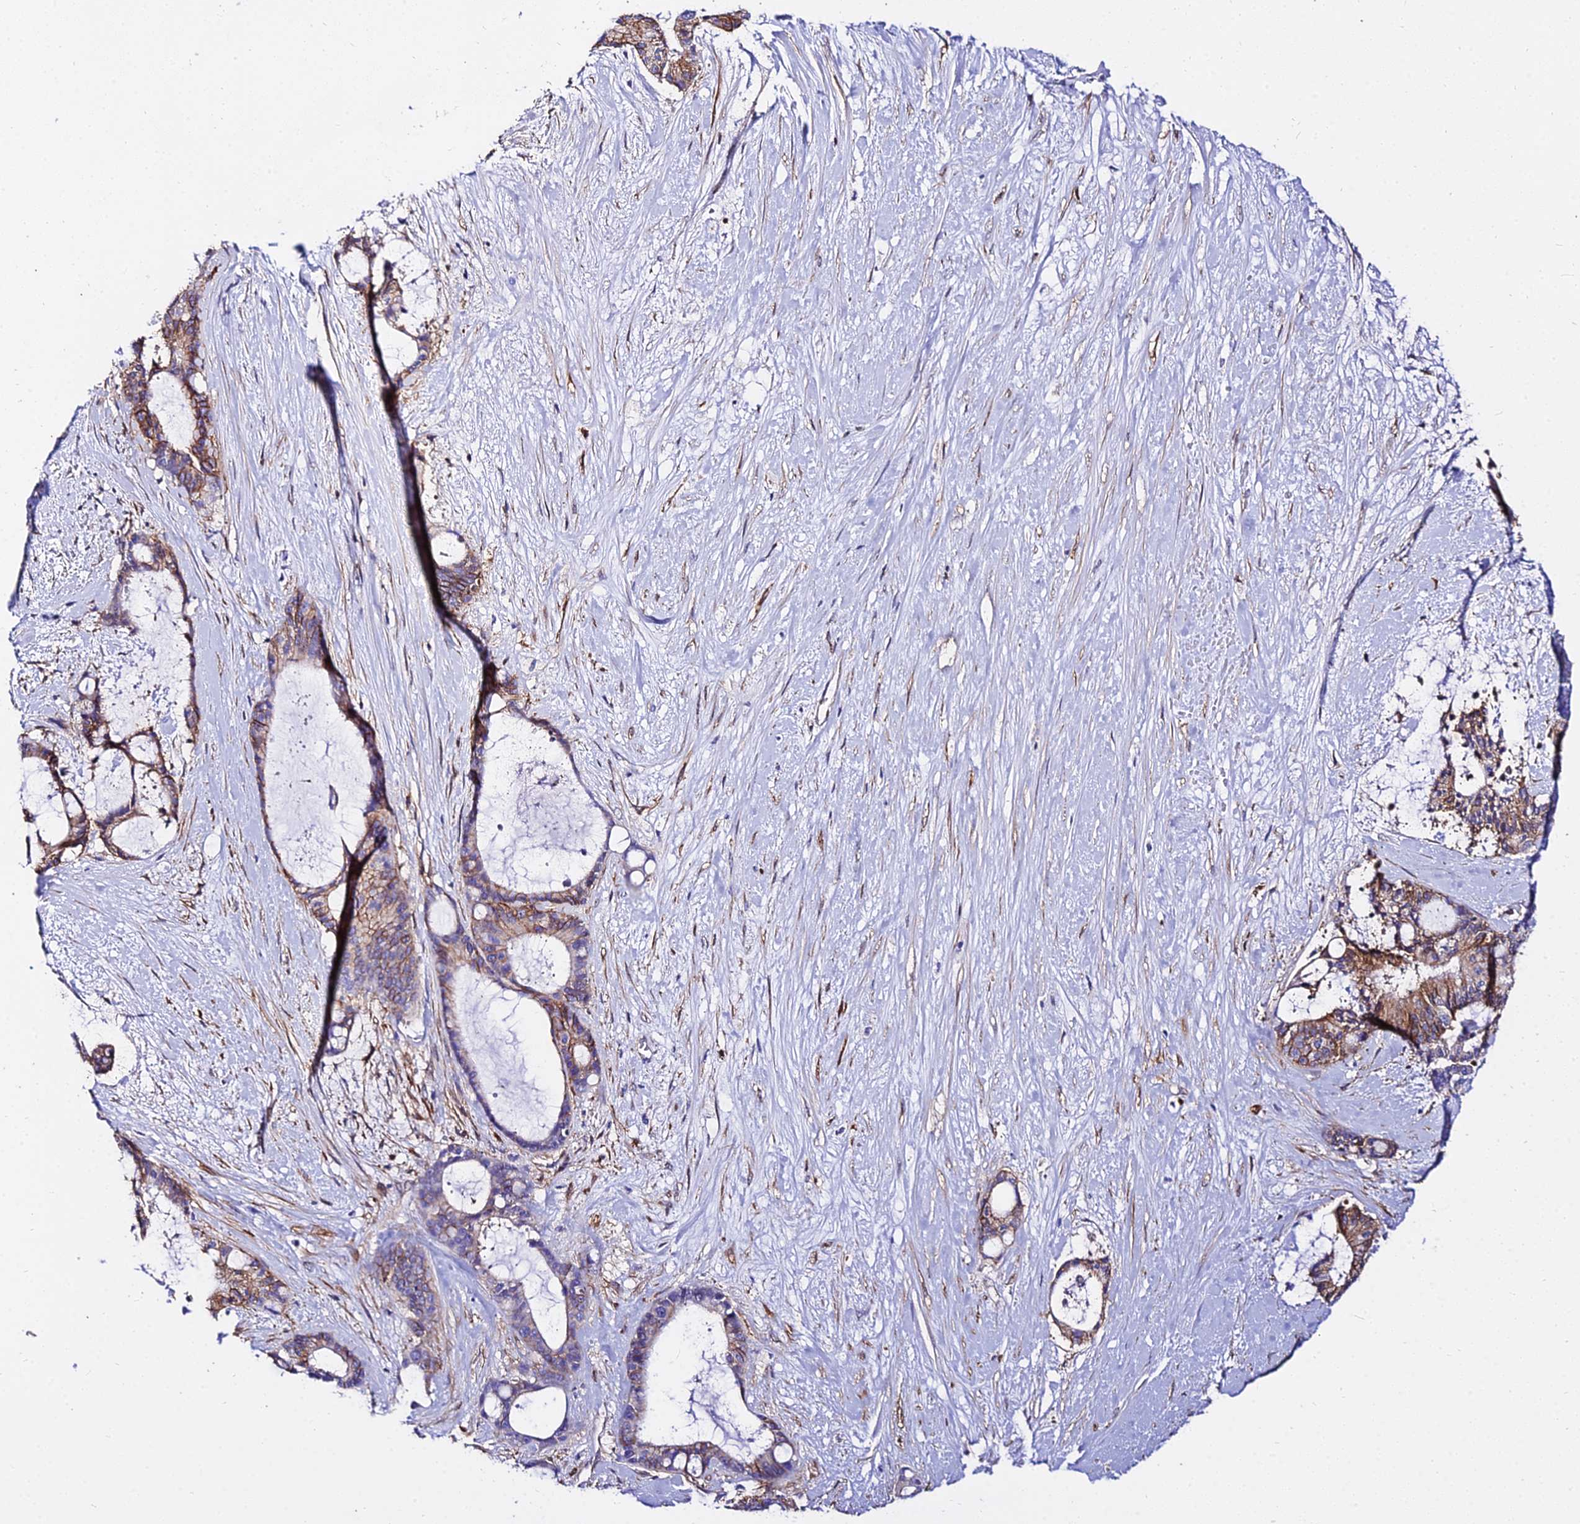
{"staining": {"intensity": "moderate", "quantity": ">75%", "location": "cytoplasmic/membranous"}, "tissue": "liver cancer", "cell_type": "Tumor cells", "image_type": "cancer", "snomed": [{"axis": "morphology", "description": "Normal tissue, NOS"}, {"axis": "morphology", "description": "Cholangiocarcinoma"}, {"axis": "topography", "description": "Liver"}, {"axis": "topography", "description": "Peripheral nerve tissue"}], "caption": "Immunohistochemical staining of cholangiocarcinoma (liver) exhibits medium levels of moderate cytoplasmic/membranous positivity in about >75% of tumor cells.", "gene": "CSRP1", "patient": {"sex": "female", "age": 73}}